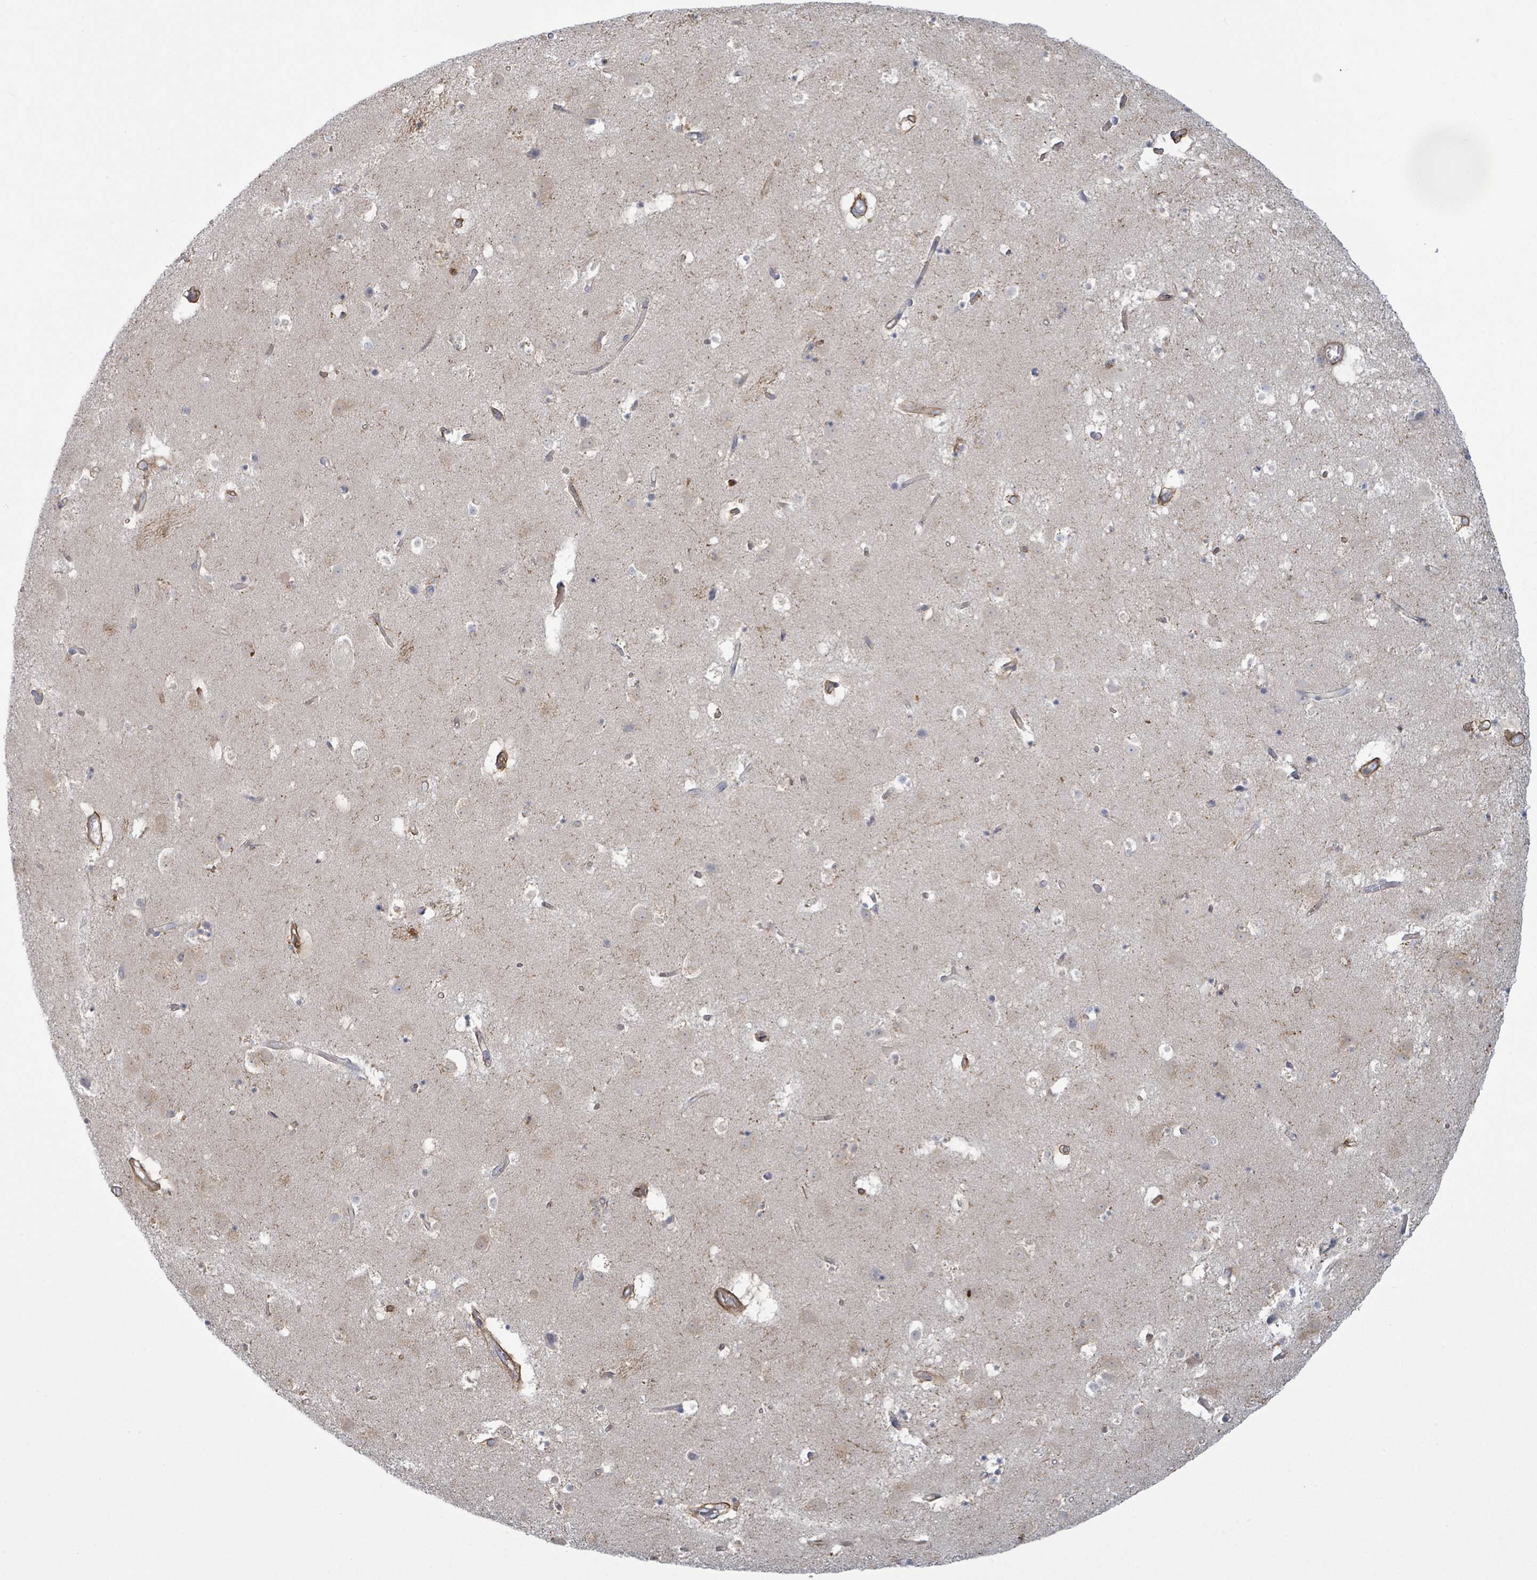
{"staining": {"intensity": "moderate", "quantity": "25%-75%", "location": "cytoplasmic/membranous,nuclear"}, "tissue": "caudate", "cell_type": "Glial cells", "image_type": "normal", "snomed": [{"axis": "morphology", "description": "Normal tissue, NOS"}, {"axis": "topography", "description": "Lateral ventricle wall"}], "caption": "Glial cells display medium levels of moderate cytoplasmic/membranous,nuclear staining in approximately 25%-75% of cells in normal caudate.", "gene": "COL13A1", "patient": {"sex": "male", "age": 58}}